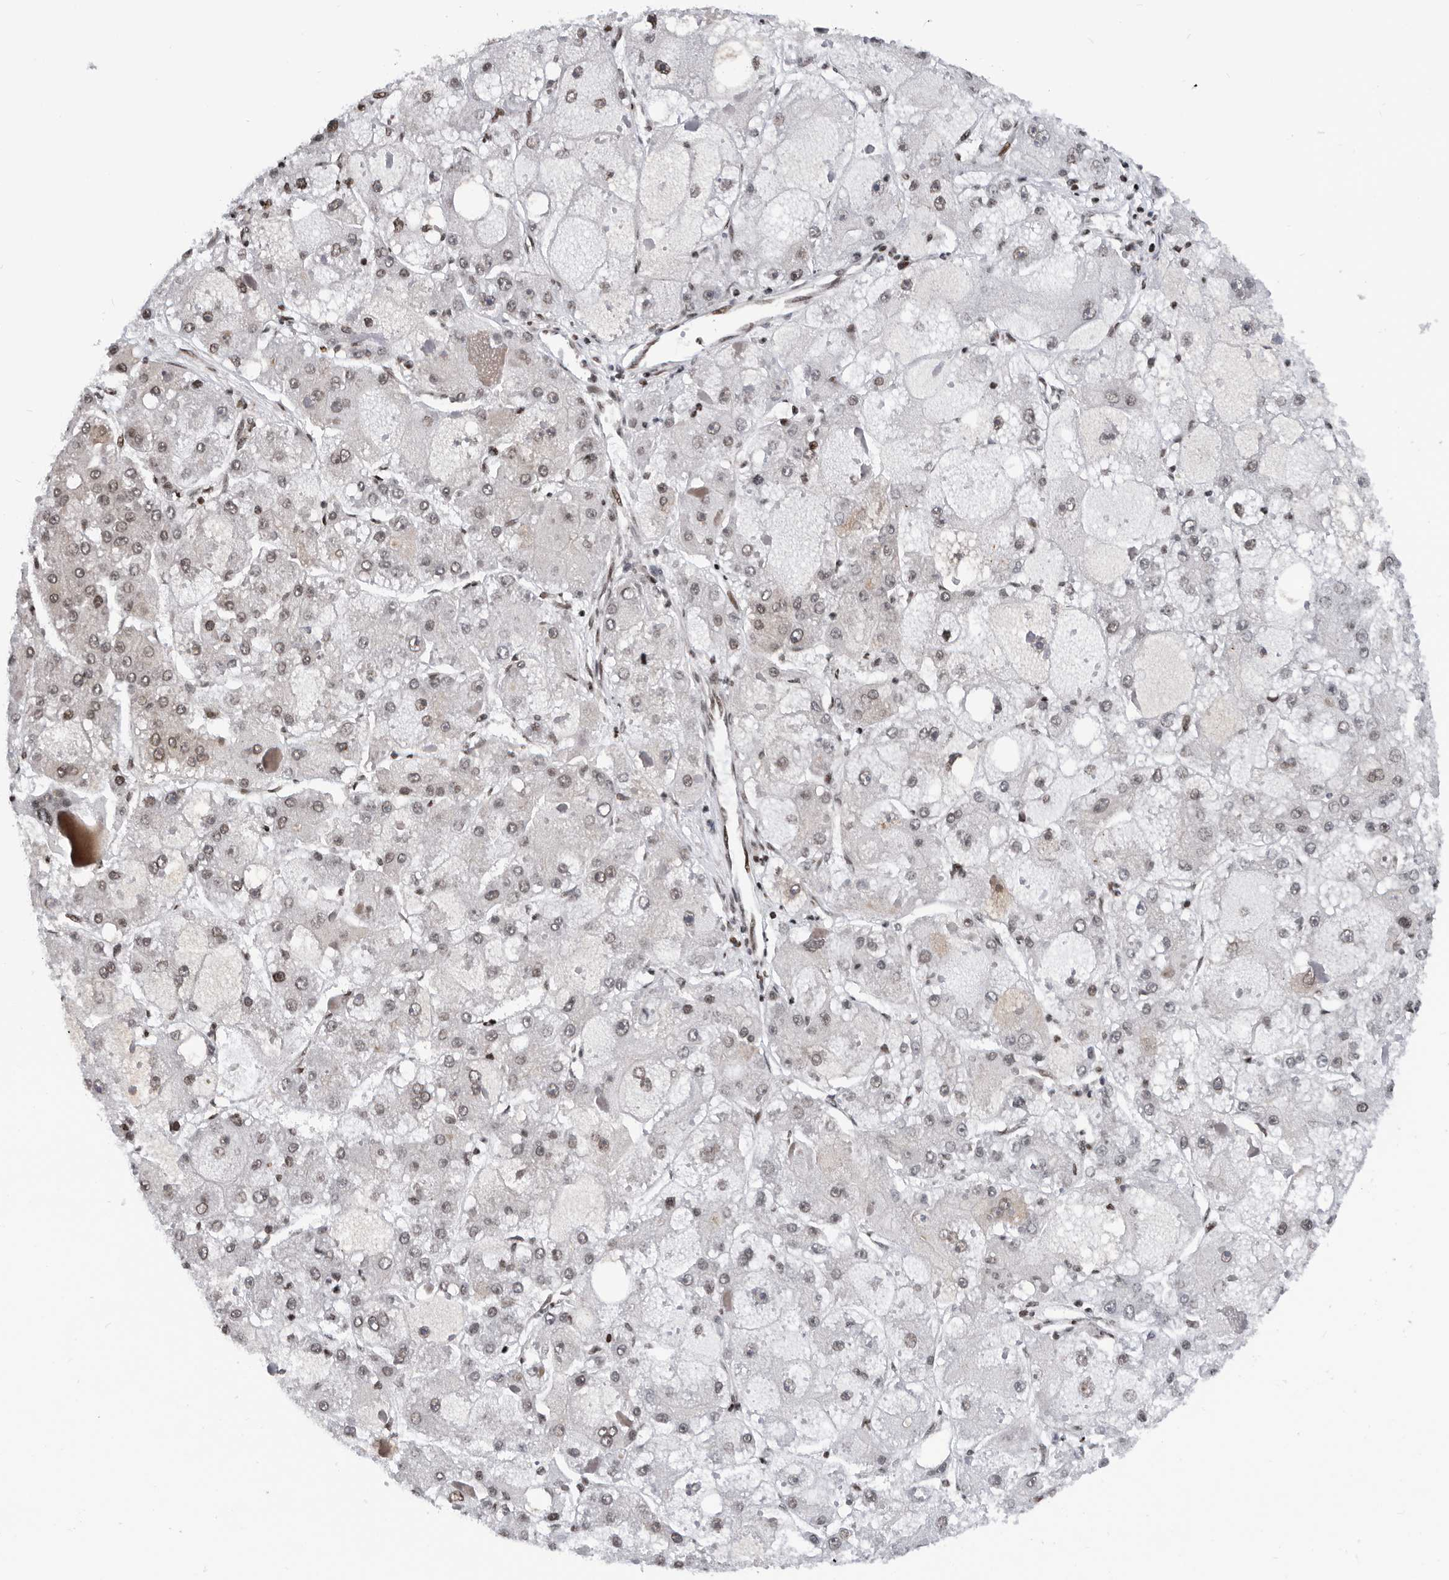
{"staining": {"intensity": "weak", "quantity": ">75%", "location": "nuclear"}, "tissue": "liver cancer", "cell_type": "Tumor cells", "image_type": "cancer", "snomed": [{"axis": "morphology", "description": "Carcinoma, Hepatocellular, NOS"}, {"axis": "topography", "description": "Liver"}], "caption": "This is an image of IHC staining of liver cancer (hepatocellular carcinoma), which shows weak positivity in the nuclear of tumor cells.", "gene": "SNRNP48", "patient": {"sex": "female", "age": 73}}